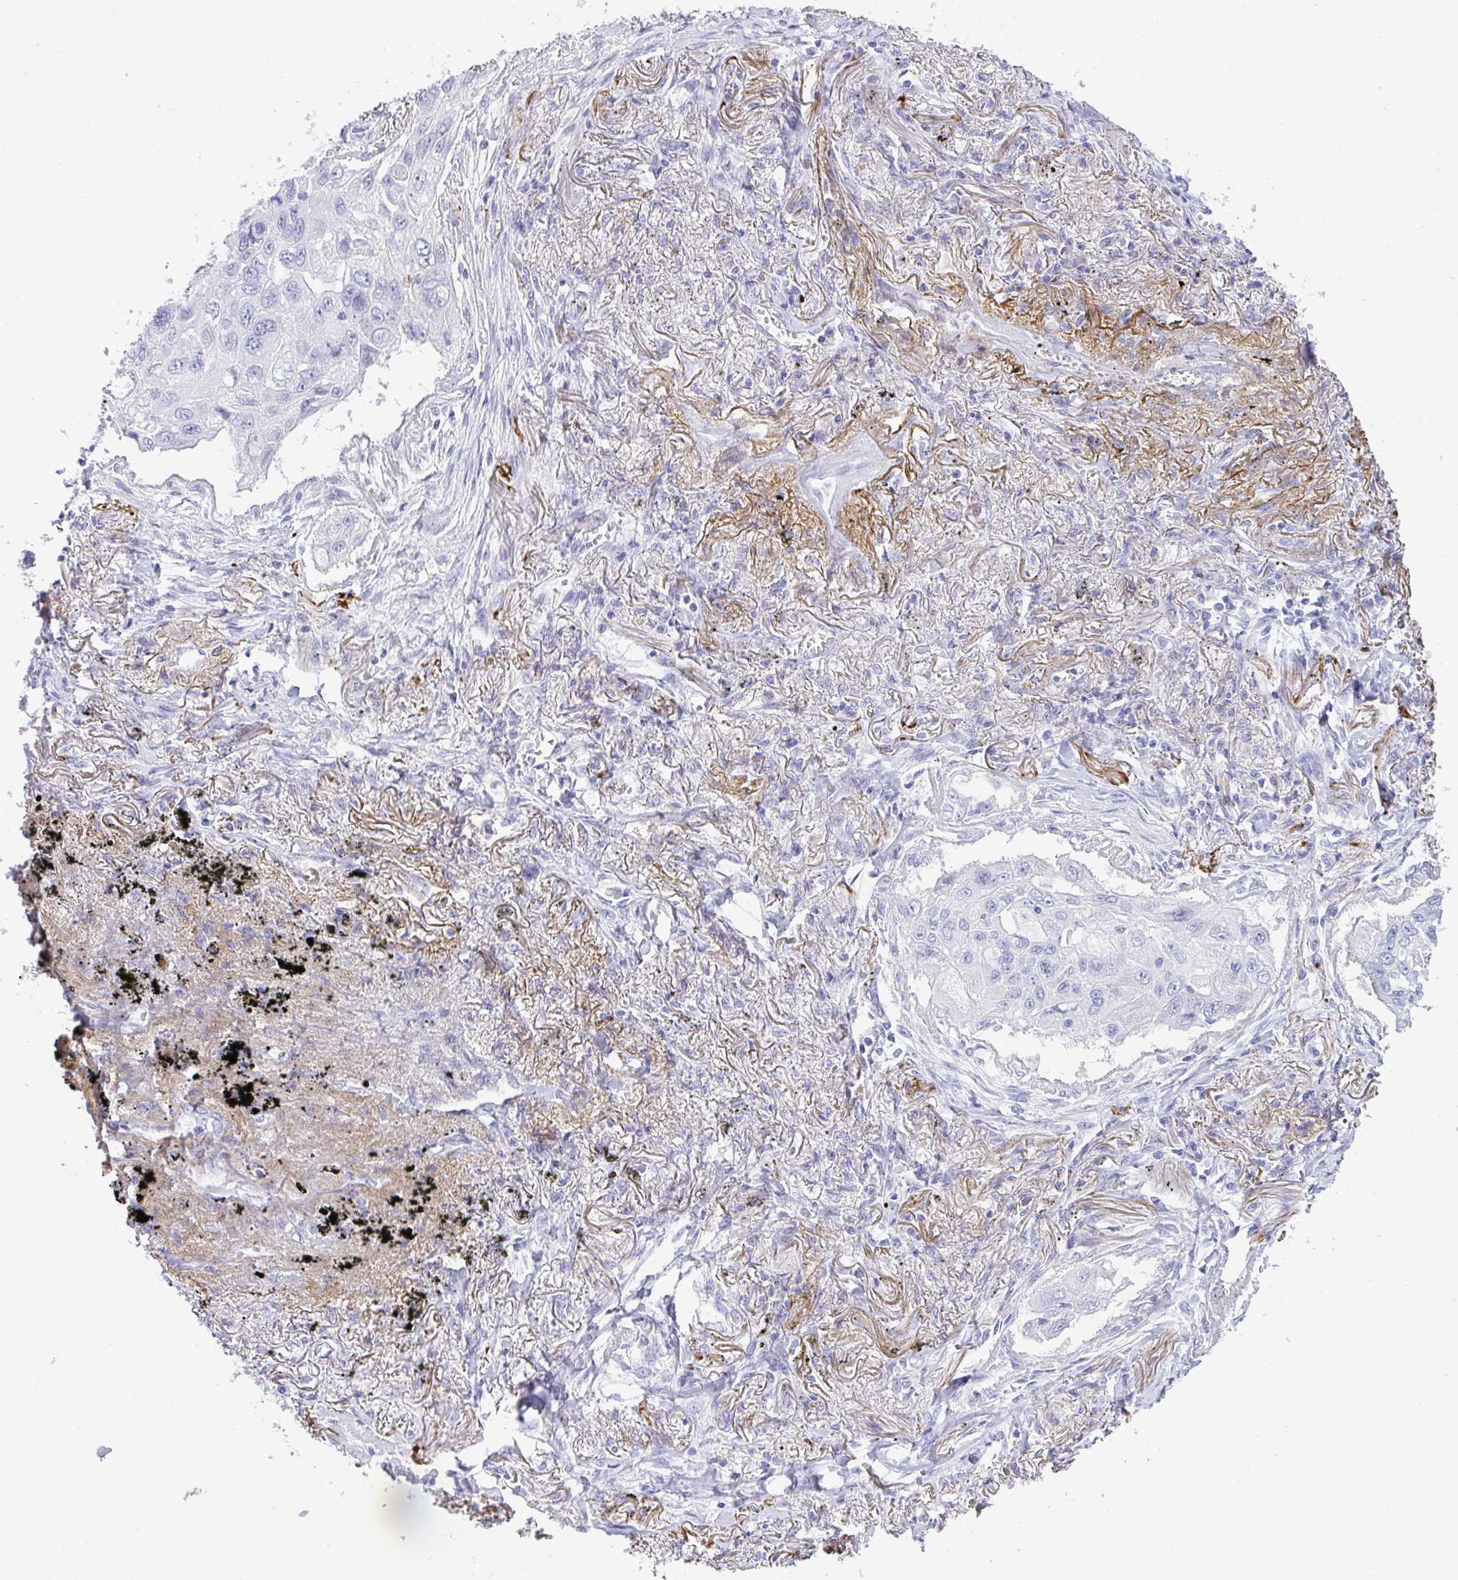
{"staining": {"intensity": "negative", "quantity": "none", "location": "none"}, "tissue": "lung cancer", "cell_type": "Tumor cells", "image_type": "cancer", "snomed": [{"axis": "morphology", "description": "Squamous cell carcinoma, NOS"}, {"axis": "topography", "description": "Lung"}], "caption": "Protein analysis of lung cancer (squamous cell carcinoma) shows no significant staining in tumor cells.", "gene": "KMT2E", "patient": {"sex": "male", "age": 75}}